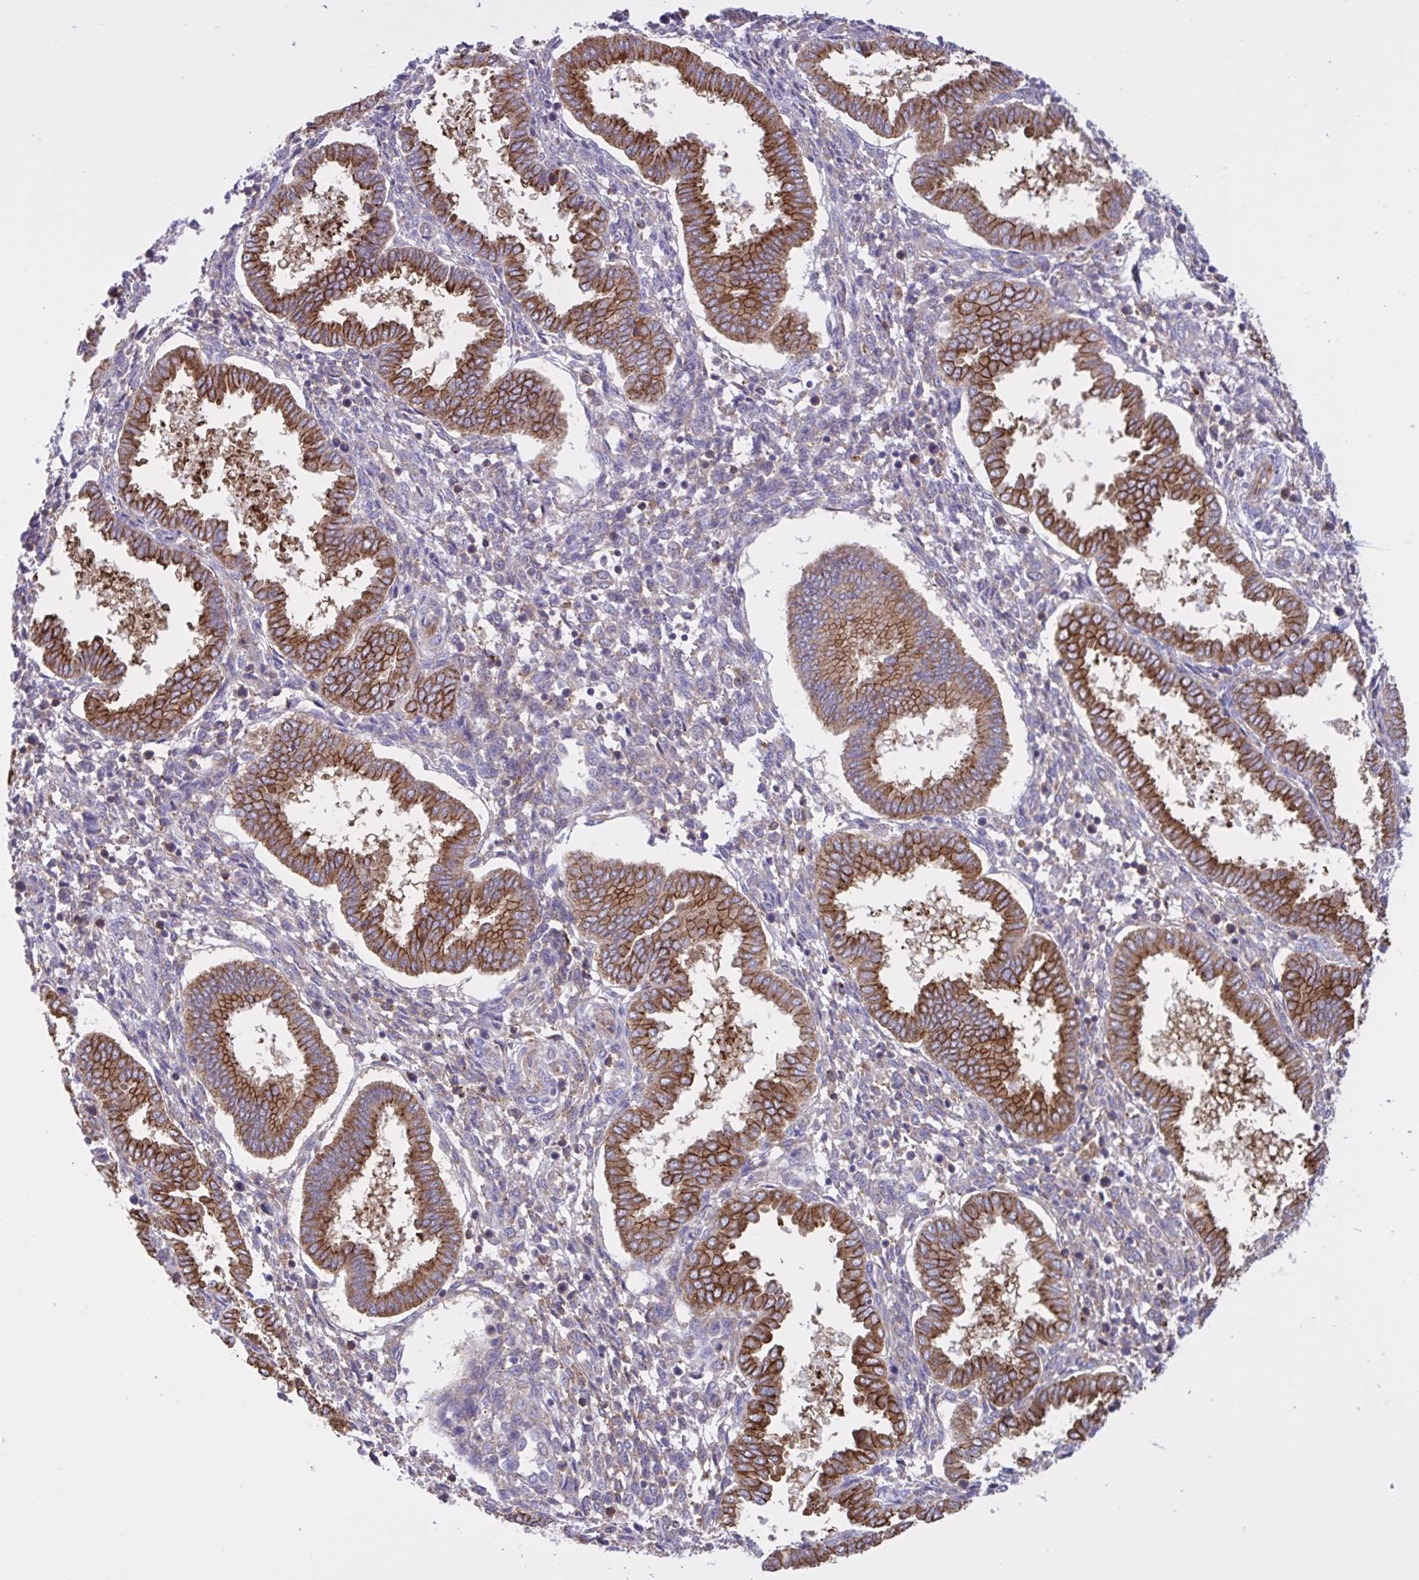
{"staining": {"intensity": "weak", "quantity": "<25%", "location": "cytoplasmic/membranous"}, "tissue": "endometrium", "cell_type": "Cells in endometrial stroma", "image_type": "normal", "snomed": [{"axis": "morphology", "description": "Normal tissue, NOS"}, {"axis": "topography", "description": "Endometrium"}], "caption": "DAB immunohistochemical staining of normal human endometrium shows no significant positivity in cells in endometrial stroma.", "gene": "OR51M1", "patient": {"sex": "female", "age": 24}}